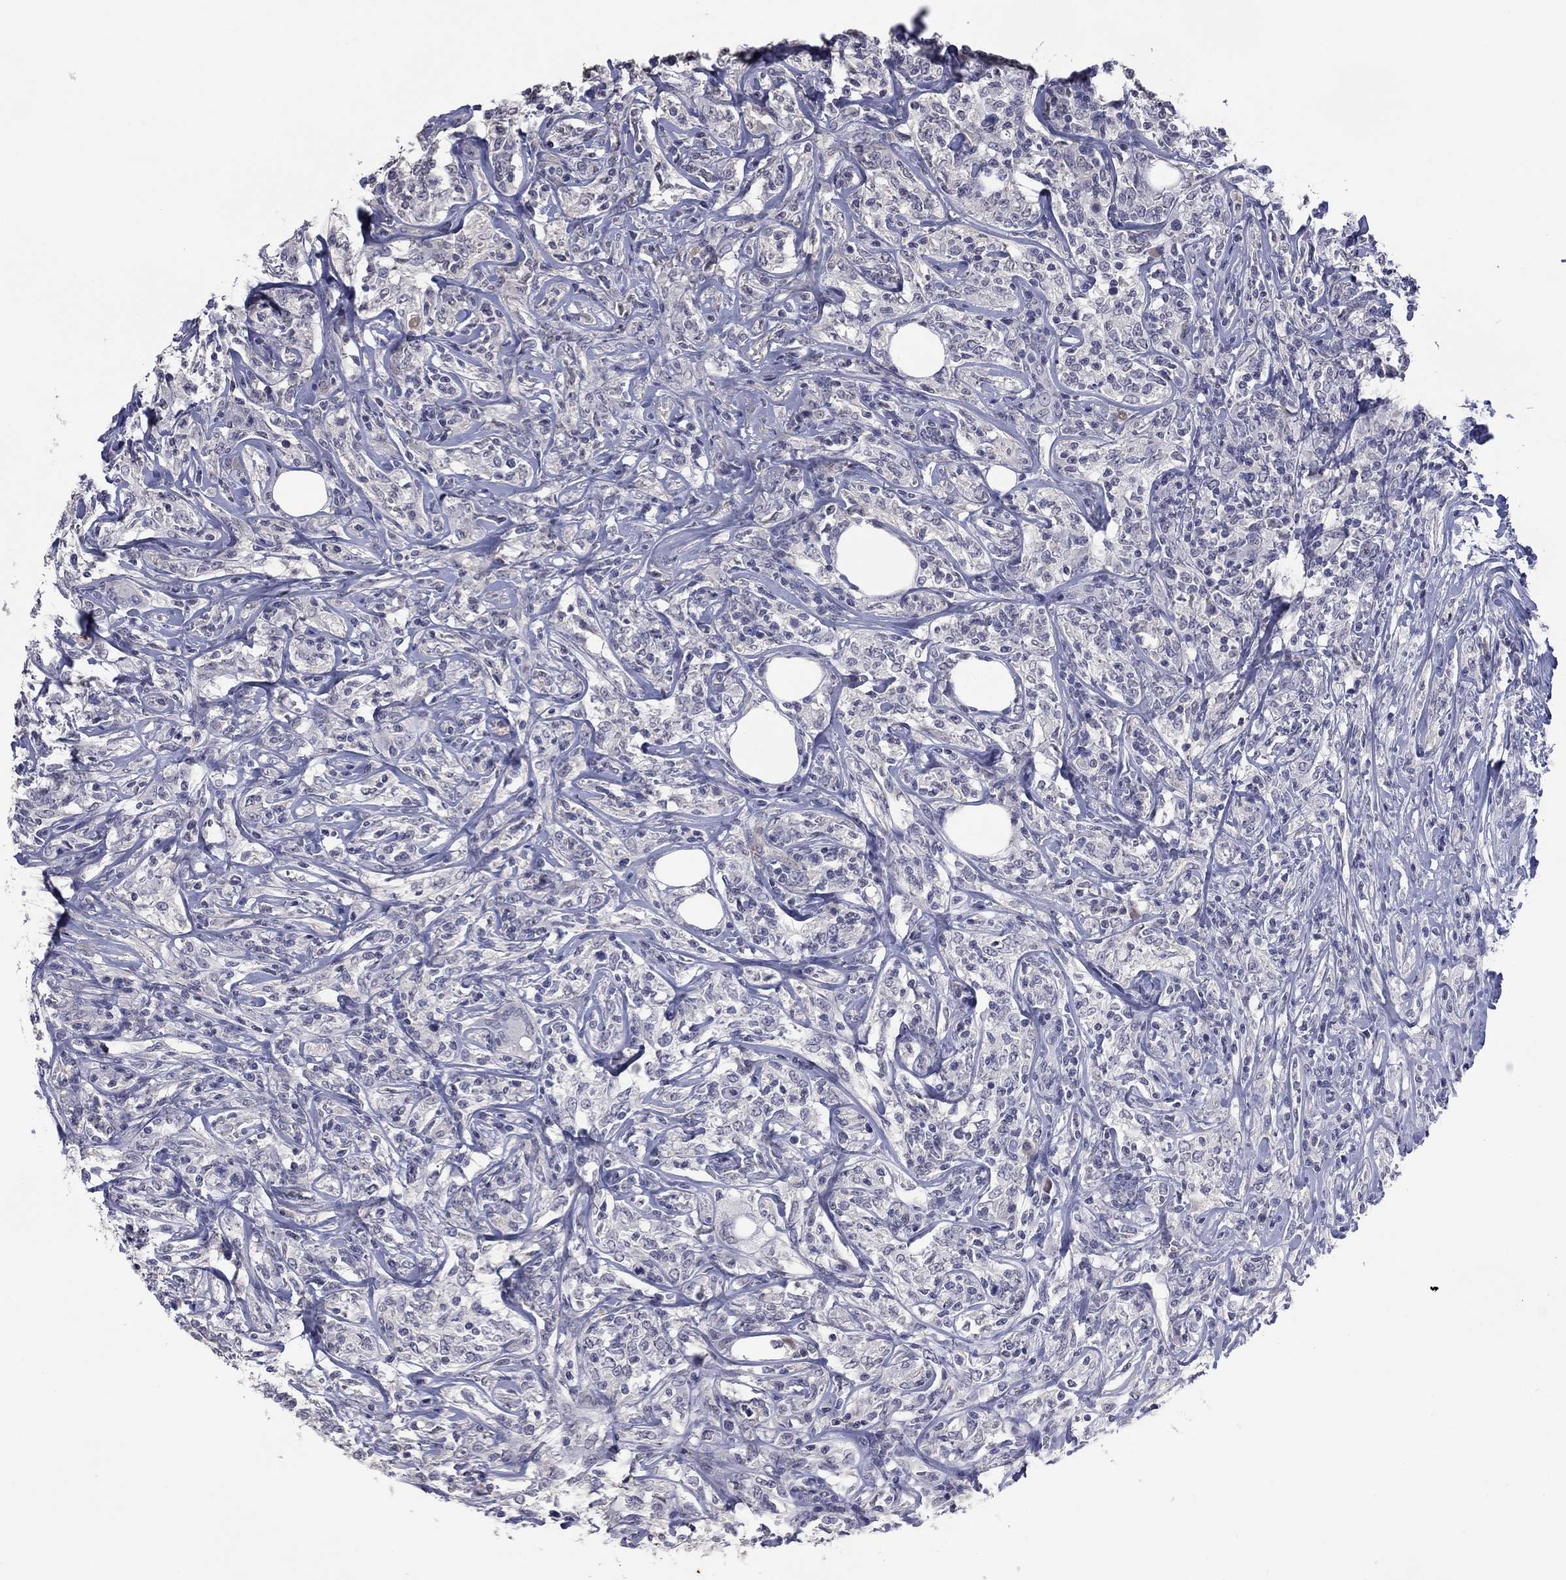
{"staining": {"intensity": "negative", "quantity": "none", "location": "none"}, "tissue": "lymphoma", "cell_type": "Tumor cells", "image_type": "cancer", "snomed": [{"axis": "morphology", "description": "Malignant lymphoma, non-Hodgkin's type, High grade"}, {"axis": "topography", "description": "Lymph node"}], "caption": "An immunohistochemistry photomicrograph of lymphoma is shown. There is no staining in tumor cells of lymphoma. (Immunohistochemistry, brightfield microscopy, high magnification).", "gene": "IP6K3", "patient": {"sex": "female", "age": 84}}